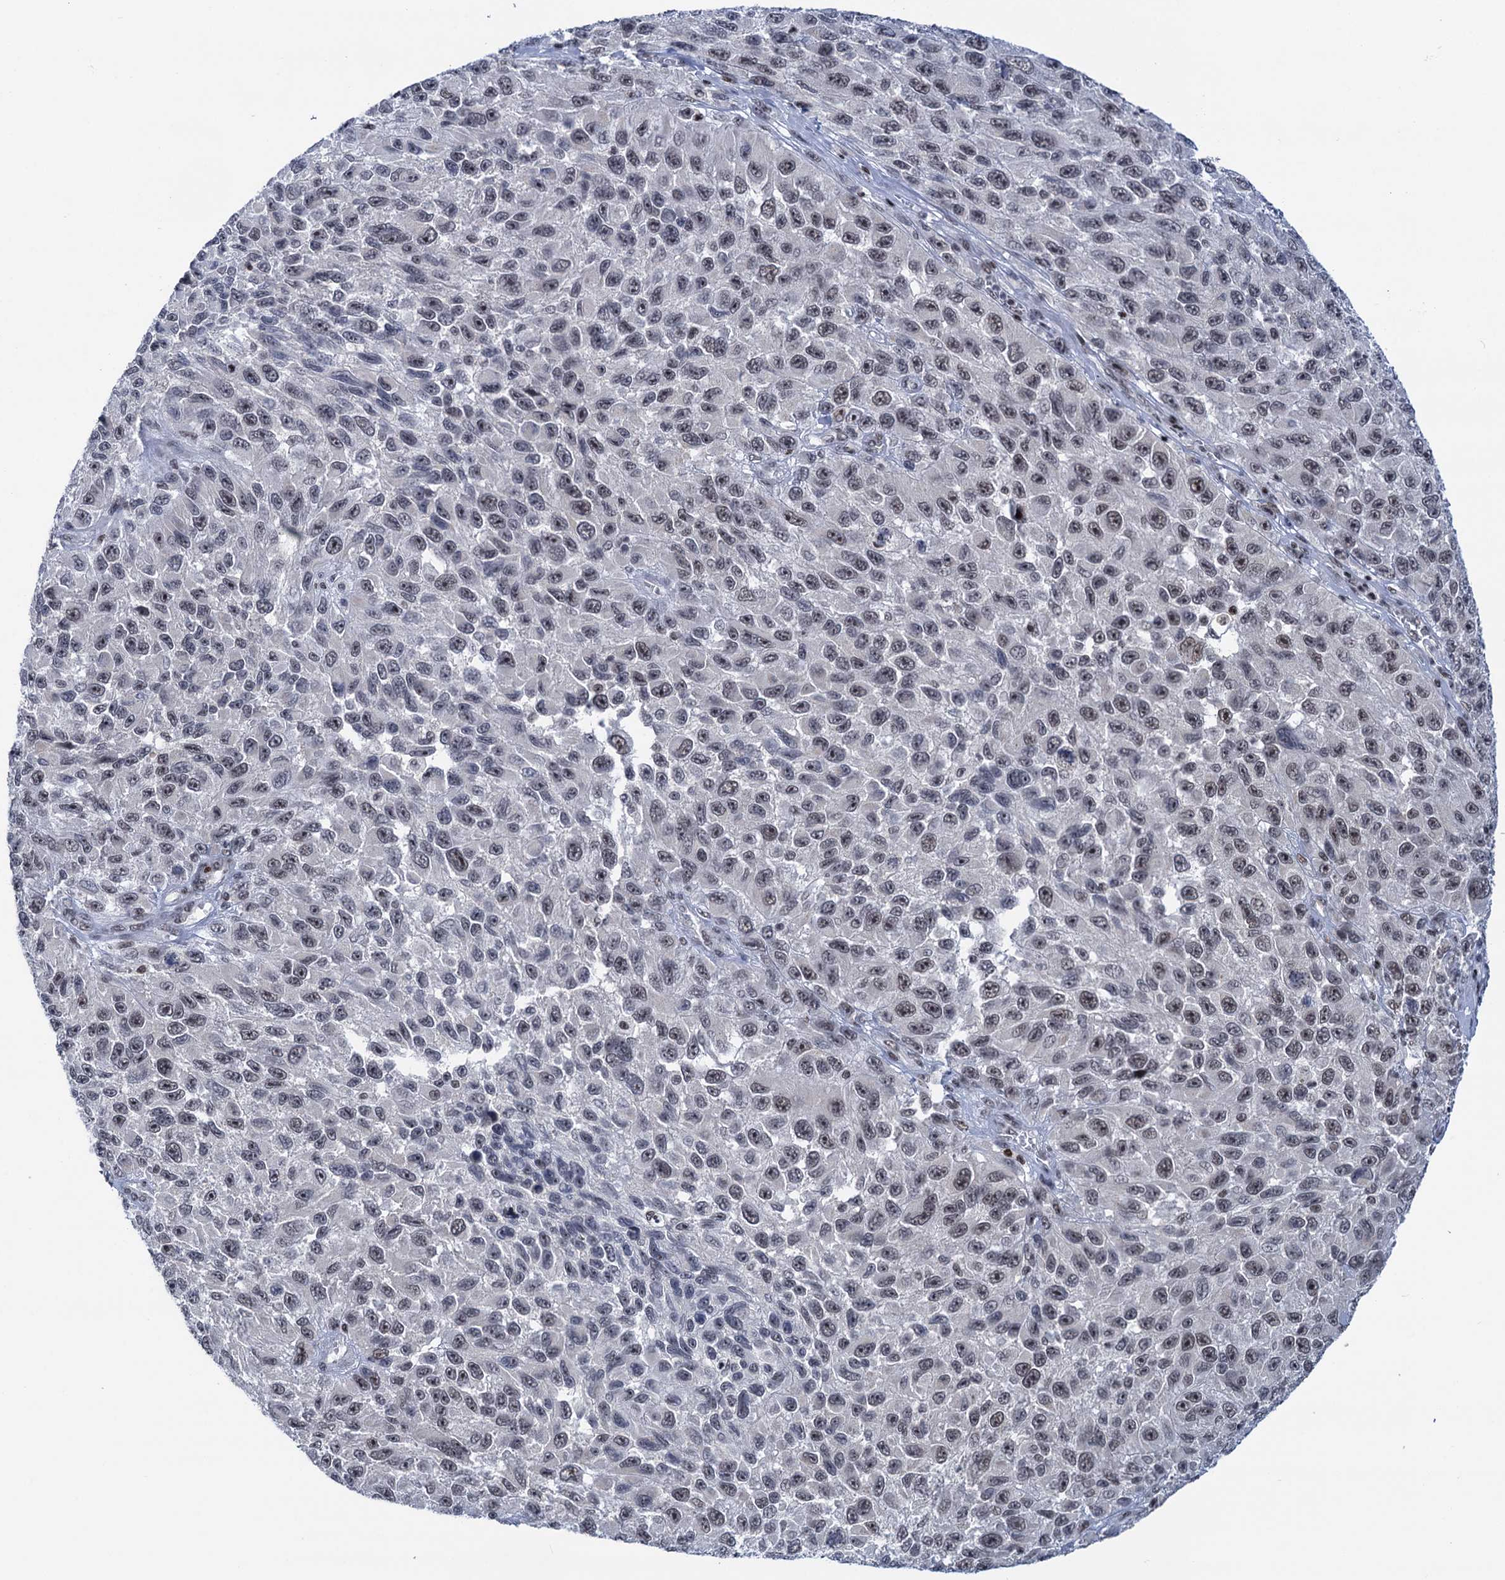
{"staining": {"intensity": "negative", "quantity": "none", "location": "none"}, "tissue": "melanoma", "cell_type": "Tumor cells", "image_type": "cancer", "snomed": [{"axis": "morphology", "description": "Normal tissue, NOS"}, {"axis": "morphology", "description": "Malignant melanoma, NOS"}, {"axis": "topography", "description": "Skin"}], "caption": "The image exhibits no staining of tumor cells in melanoma.", "gene": "ZCCHC10", "patient": {"sex": "female", "age": 96}}